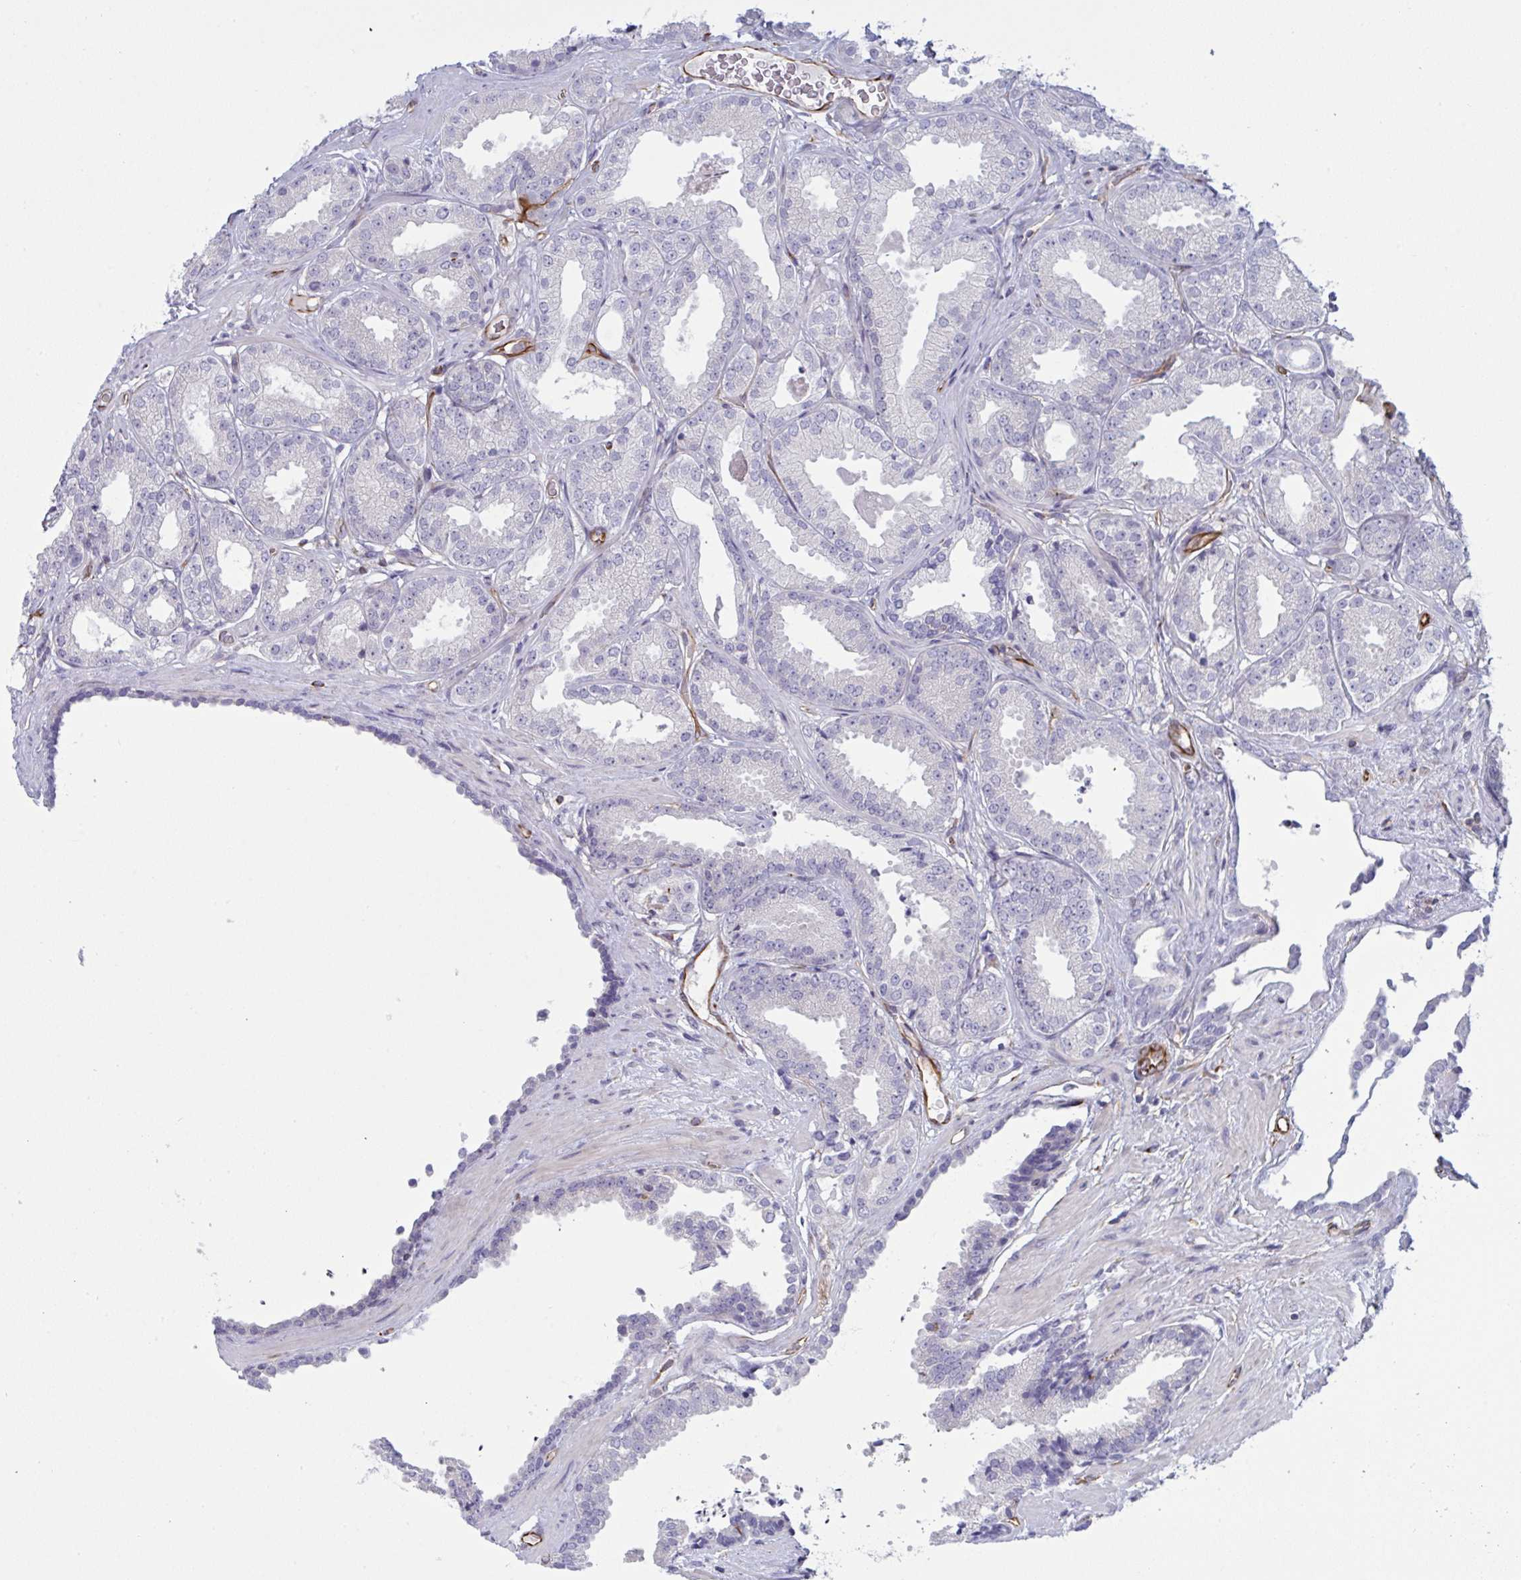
{"staining": {"intensity": "negative", "quantity": "none", "location": "none"}, "tissue": "prostate cancer", "cell_type": "Tumor cells", "image_type": "cancer", "snomed": [{"axis": "morphology", "description": "Adenocarcinoma, Low grade"}, {"axis": "topography", "description": "Prostate"}], "caption": "This image is of adenocarcinoma (low-grade) (prostate) stained with IHC to label a protein in brown with the nuclei are counter-stained blue. There is no staining in tumor cells.", "gene": "DCBLD1", "patient": {"sex": "male", "age": 67}}